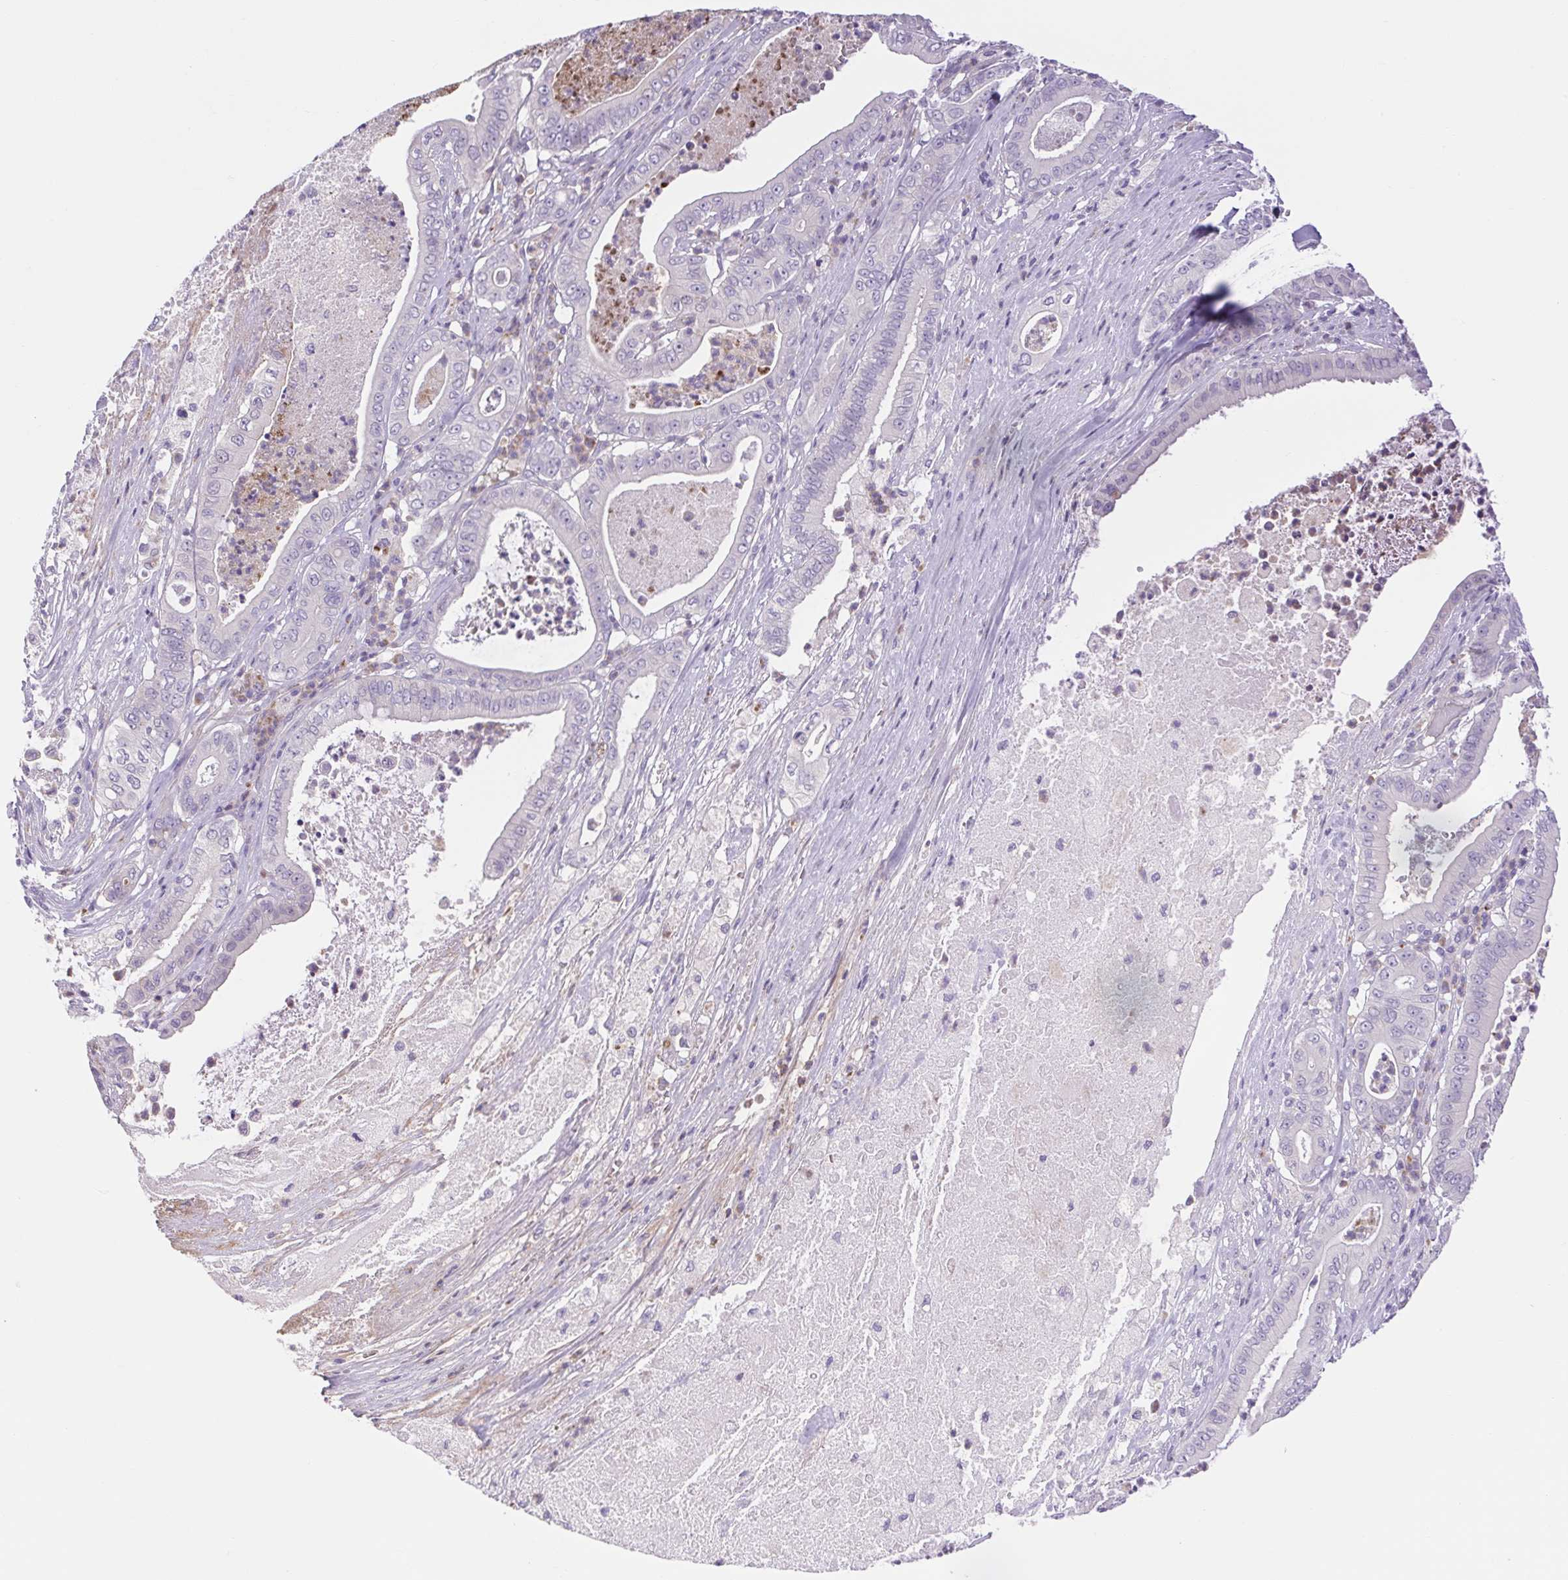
{"staining": {"intensity": "negative", "quantity": "none", "location": "none"}, "tissue": "pancreatic cancer", "cell_type": "Tumor cells", "image_type": "cancer", "snomed": [{"axis": "morphology", "description": "Adenocarcinoma, NOS"}, {"axis": "topography", "description": "Pancreas"}], "caption": "Immunohistochemistry image of neoplastic tissue: pancreatic adenocarcinoma stained with DAB reveals no significant protein expression in tumor cells.", "gene": "FAM177B", "patient": {"sex": "male", "age": 71}}